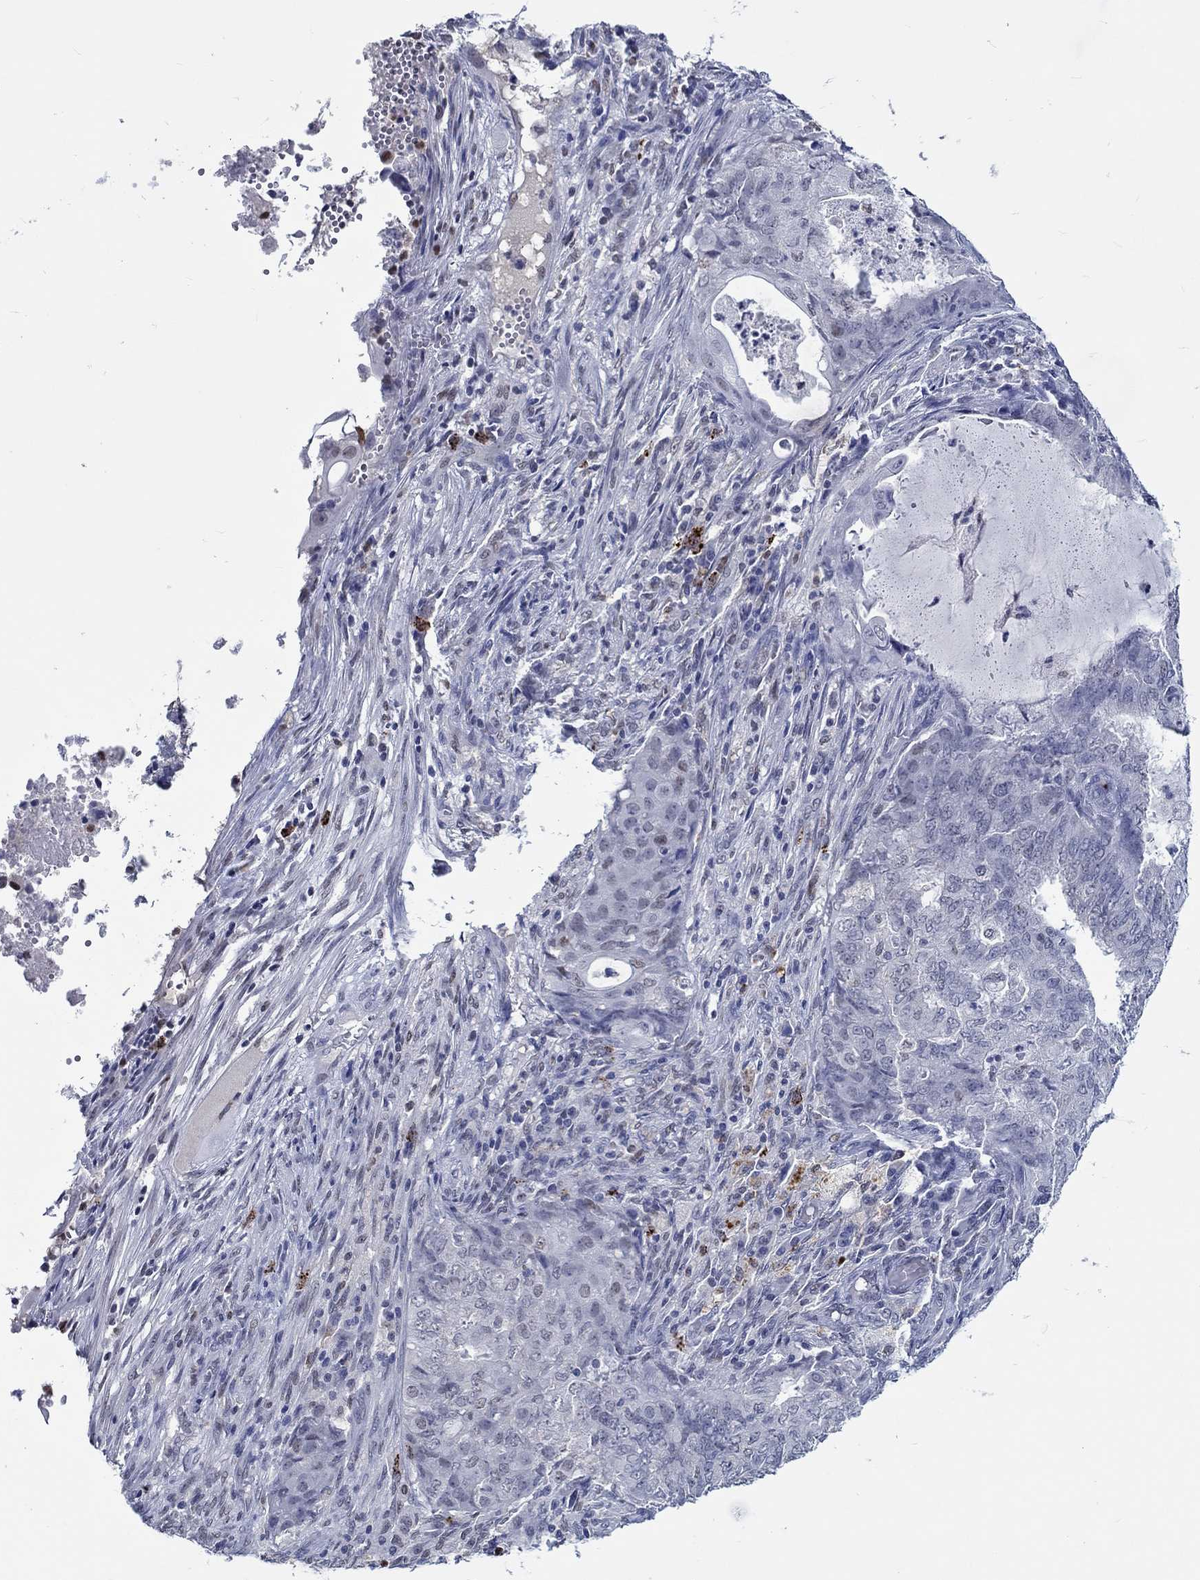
{"staining": {"intensity": "negative", "quantity": "none", "location": "none"}, "tissue": "endometrial cancer", "cell_type": "Tumor cells", "image_type": "cancer", "snomed": [{"axis": "morphology", "description": "Adenocarcinoma, NOS"}, {"axis": "topography", "description": "Endometrium"}], "caption": "Endometrial cancer was stained to show a protein in brown. There is no significant staining in tumor cells.", "gene": "GATA2", "patient": {"sex": "female", "age": 62}}